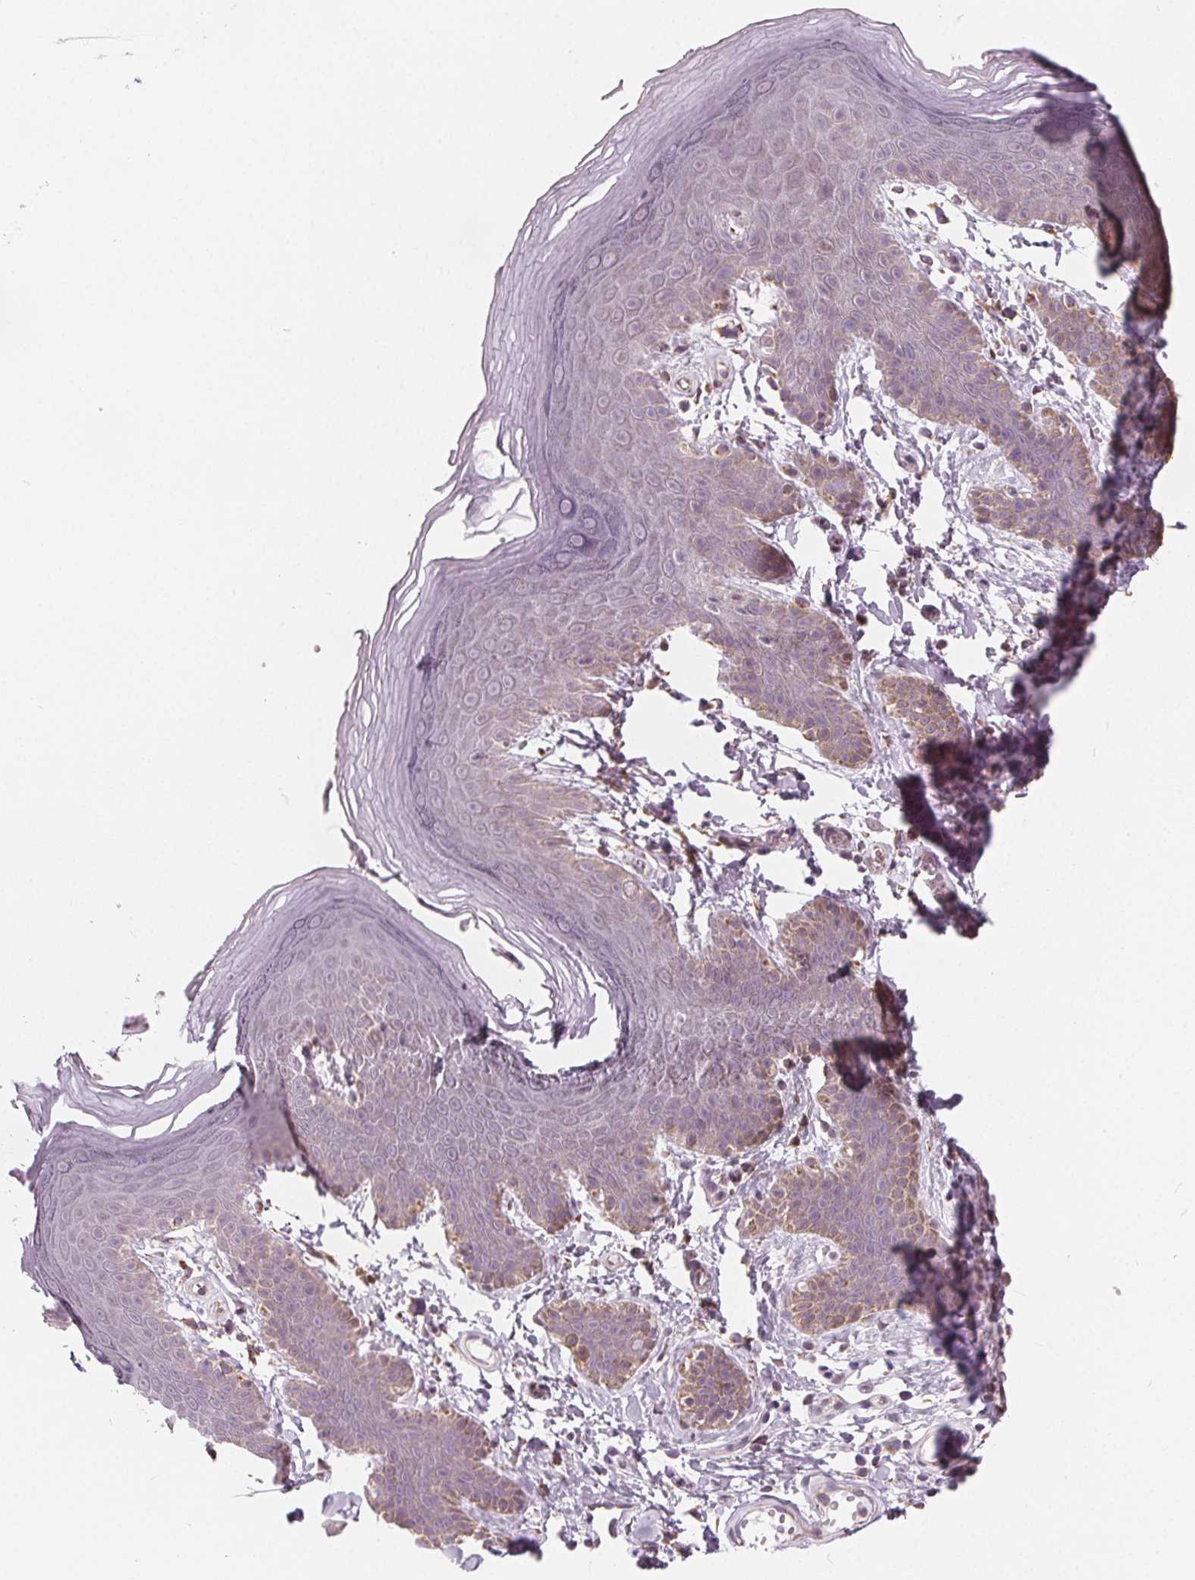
{"staining": {"intensity": "weak", "quantity": "<25%", "location": "cytoplasmic/membranous"}, "tissue": "skin", "cell_type": "Epidermal cells", "image_type": "normal", "snomed": [{"axis": "morphology", "description": "Normal tissue, NOS"}, {"axis": "topography", "description": "Anal"}], "caption": "High power microscopy histopathology image of an immunohistochemistry (IHC) micrograph of normal skin, revealing no significant positivity in epidermal cells.", "gene": "NUP210L", "patient": {"sex": "male", "age": 53}}